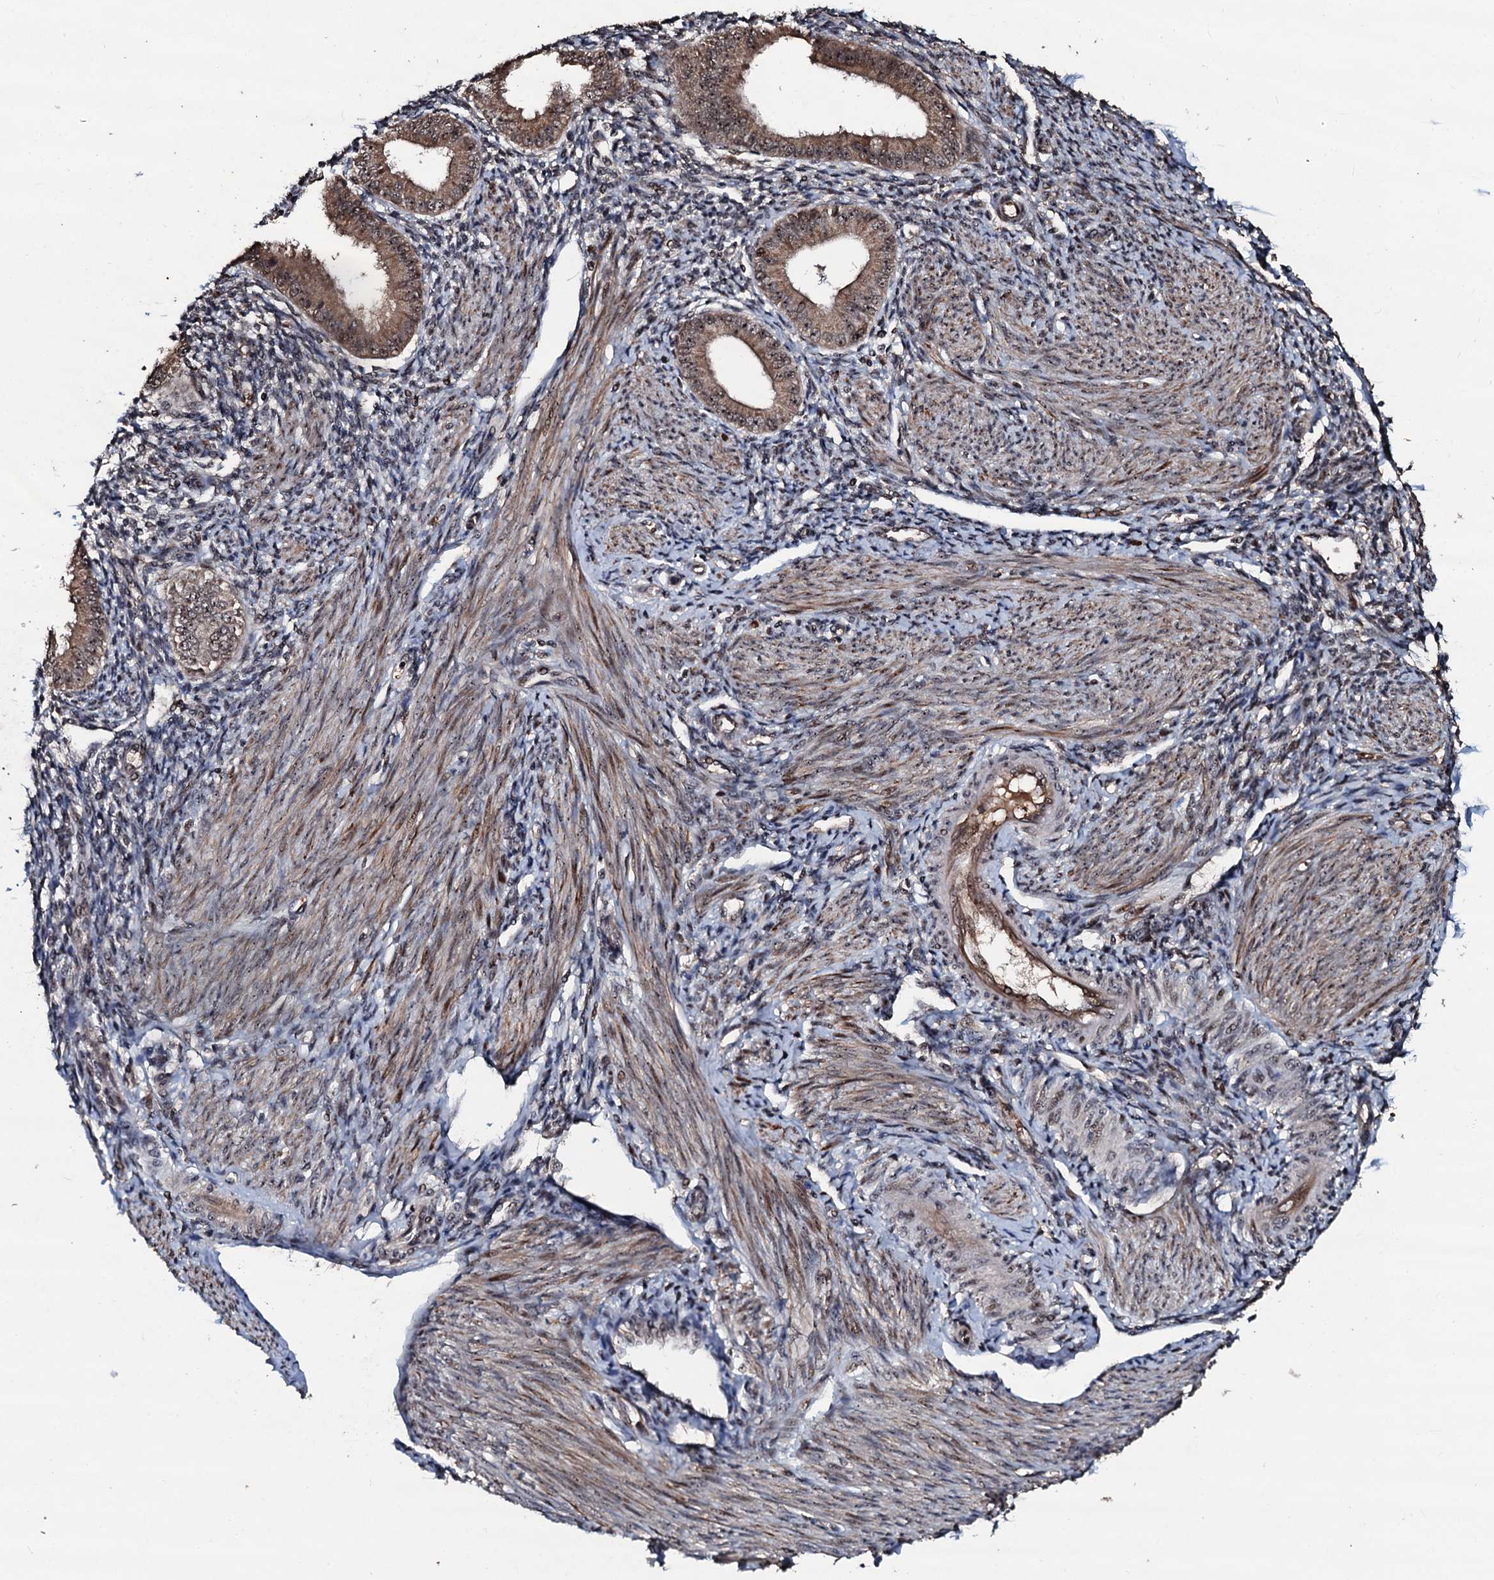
{"staining": {"intensity": "negative", "quantity": "none", "location": "none"}, "tissue": "endometrium", "cell_type": "Cells in endometrial stroma", "image_type": "normal", "snomed": [{"axis": "morphology", "description": "Normal tissue, NOS"}, {"axis": "topography", "description": "Uterus"}, {"axis": "topography", "description": "Endometrium"}], "caption": "IHC of normal human endometrium demonstrates no positivity in cells in endometrial stroma.", "gene": "SUPT7L", "patient": {"sex": "female", "age": 48}}